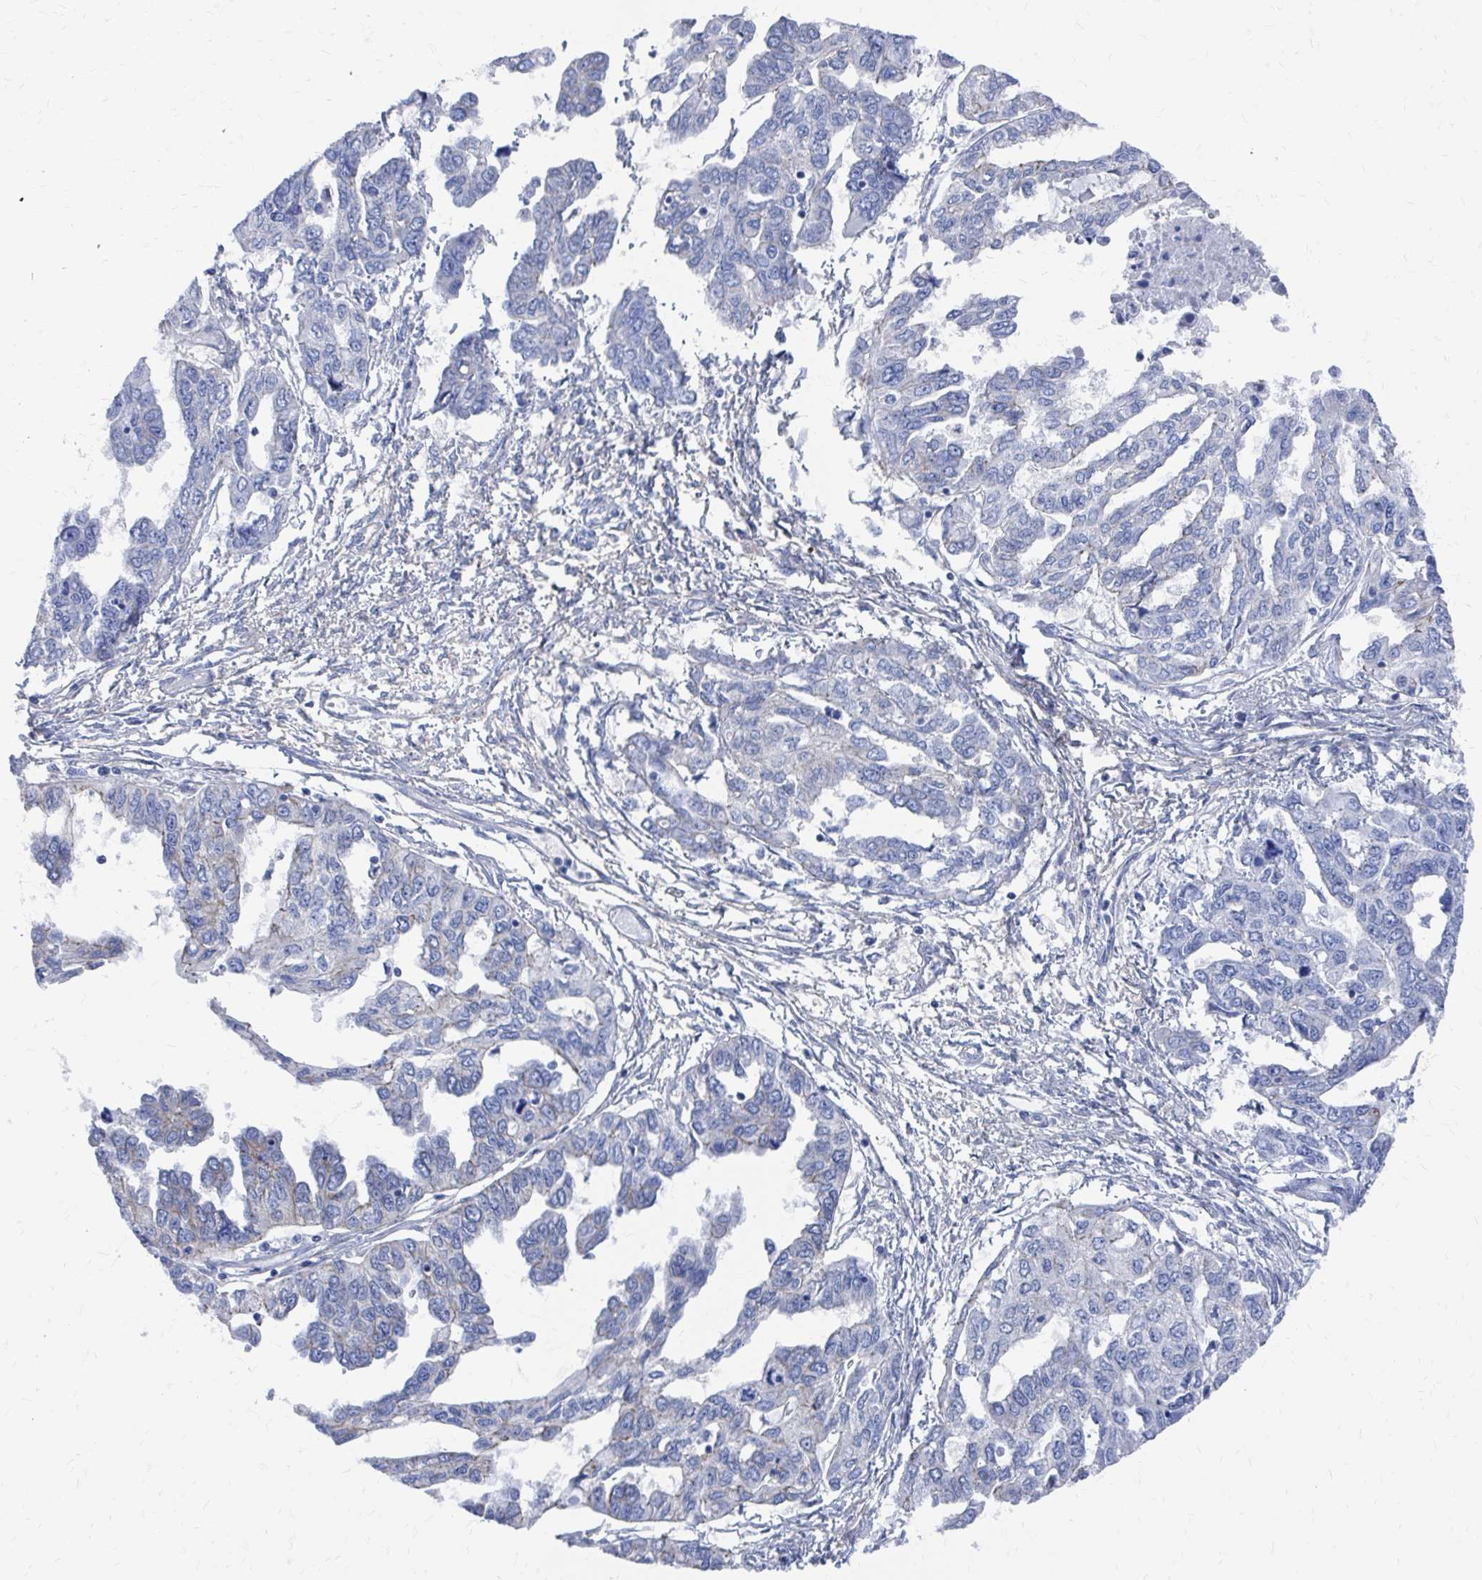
{"staining": {"intensity": "negative", "quantity": "none", "location": "none"}, "tissue": "ovarian cancer", "cell_type": "Tumor cells", "image_type": "cancer", "snomed": [{"axis": "morphology", "description": "Cystadenocarcinoma, serous, NOS"}, {"axis": "topography", "description": "Ovary"}], "caption": "Ovarian cancer was stained to show a protein in brown. There is no significant staining in tumor cells.", "gene": "PLEKHG7", "patient": {"sex": "female", "age": 53}}